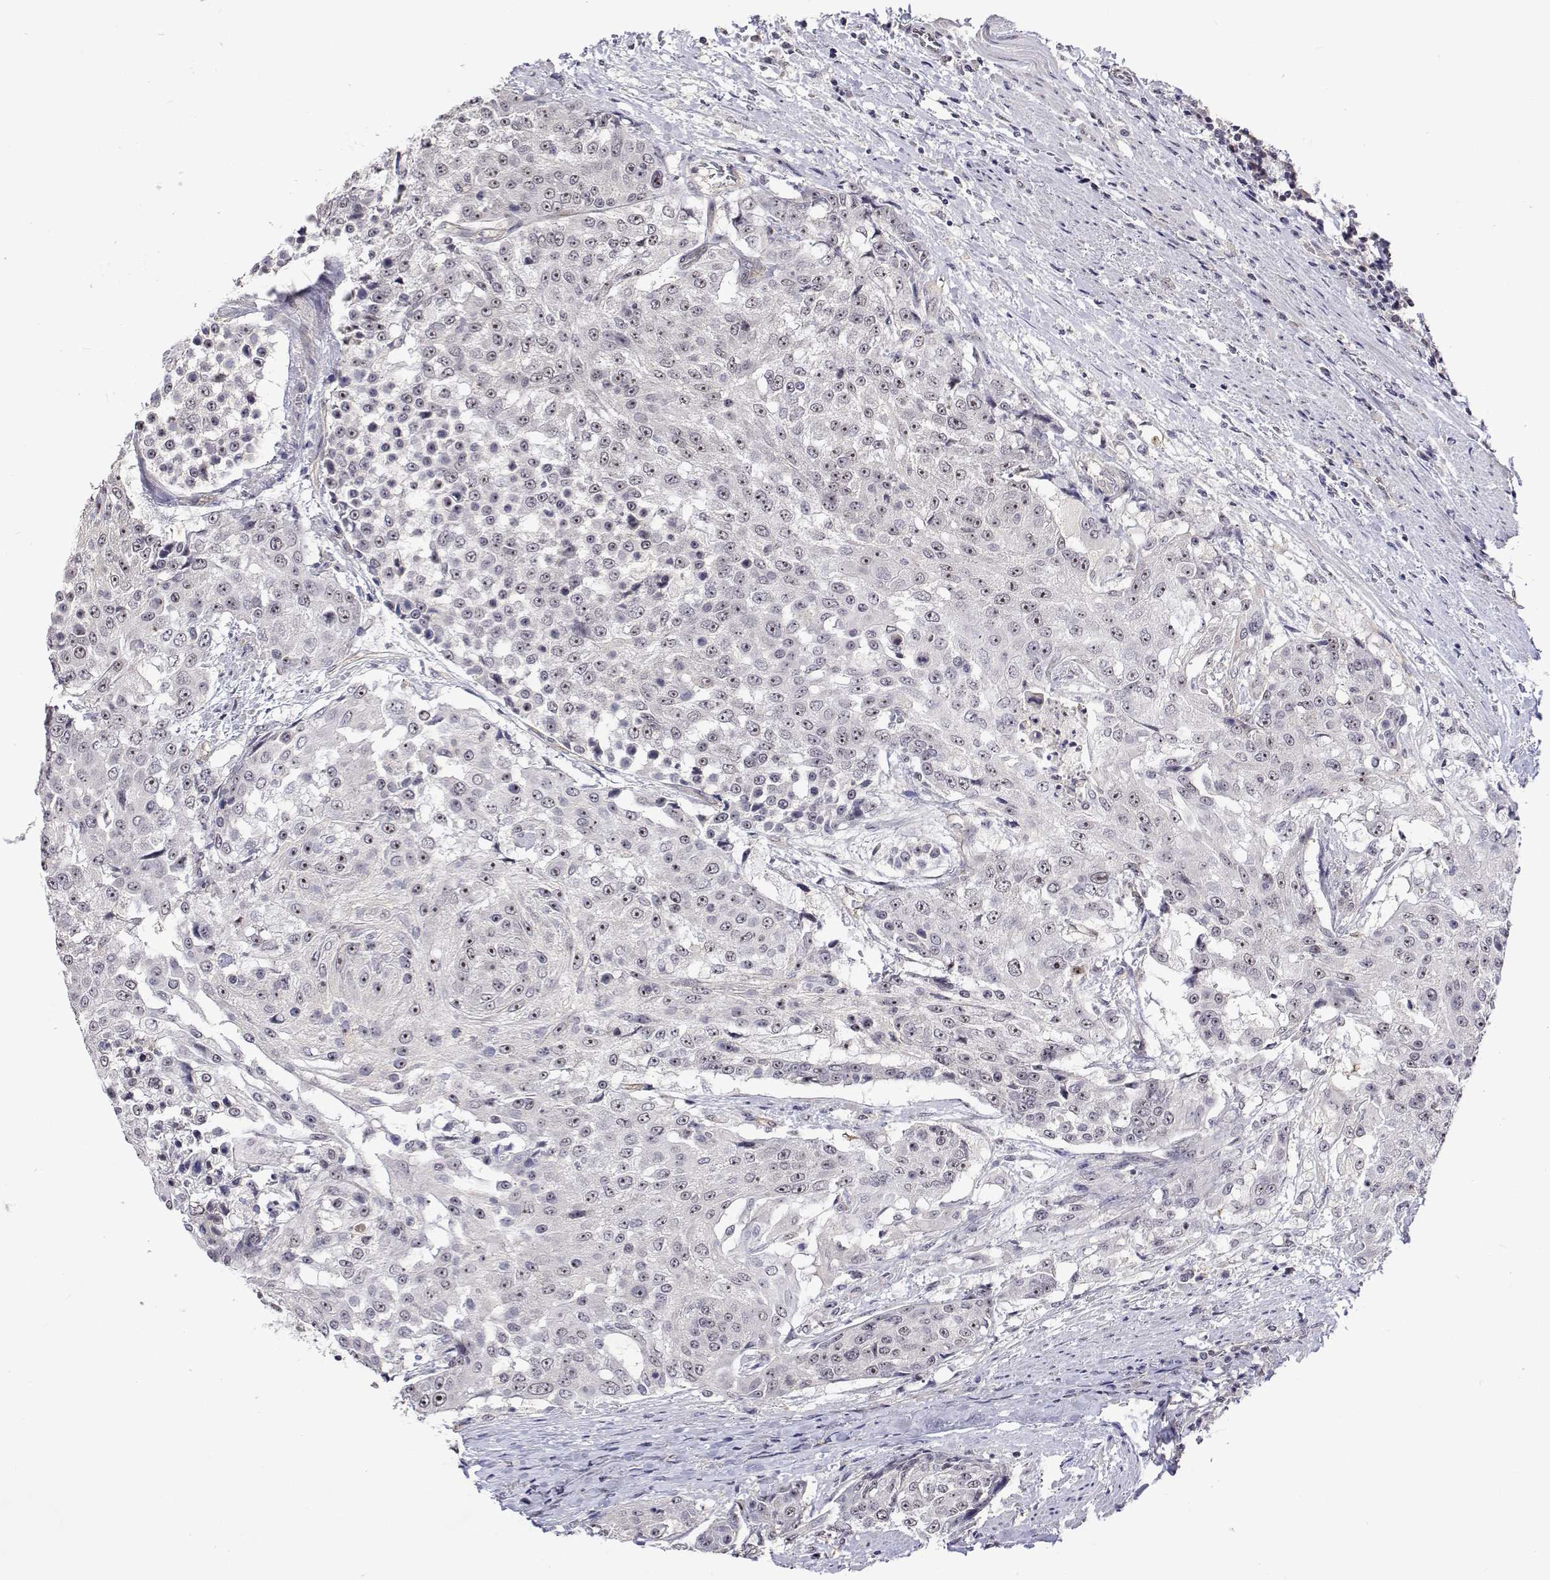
{"staining": {"intensity": "weak", "quantity": "<25%", "location": "nuclear"}, "tissue": "urothelial cancer", "cell_type": "Tumor cells", "image_type": "cancer", "snomed": [{"axis": "morphology", "description": "Urothelial carcinoma, High grade"}, {"axis": "topography", "description": "Urinary bladder"}], "caption": "Immunohistochemistry of high-grade urothelial carcinoma demonstrates no staining in tumor cells.", "gene": "NHP2", "patient": {"sex": "female", "age": 63}}